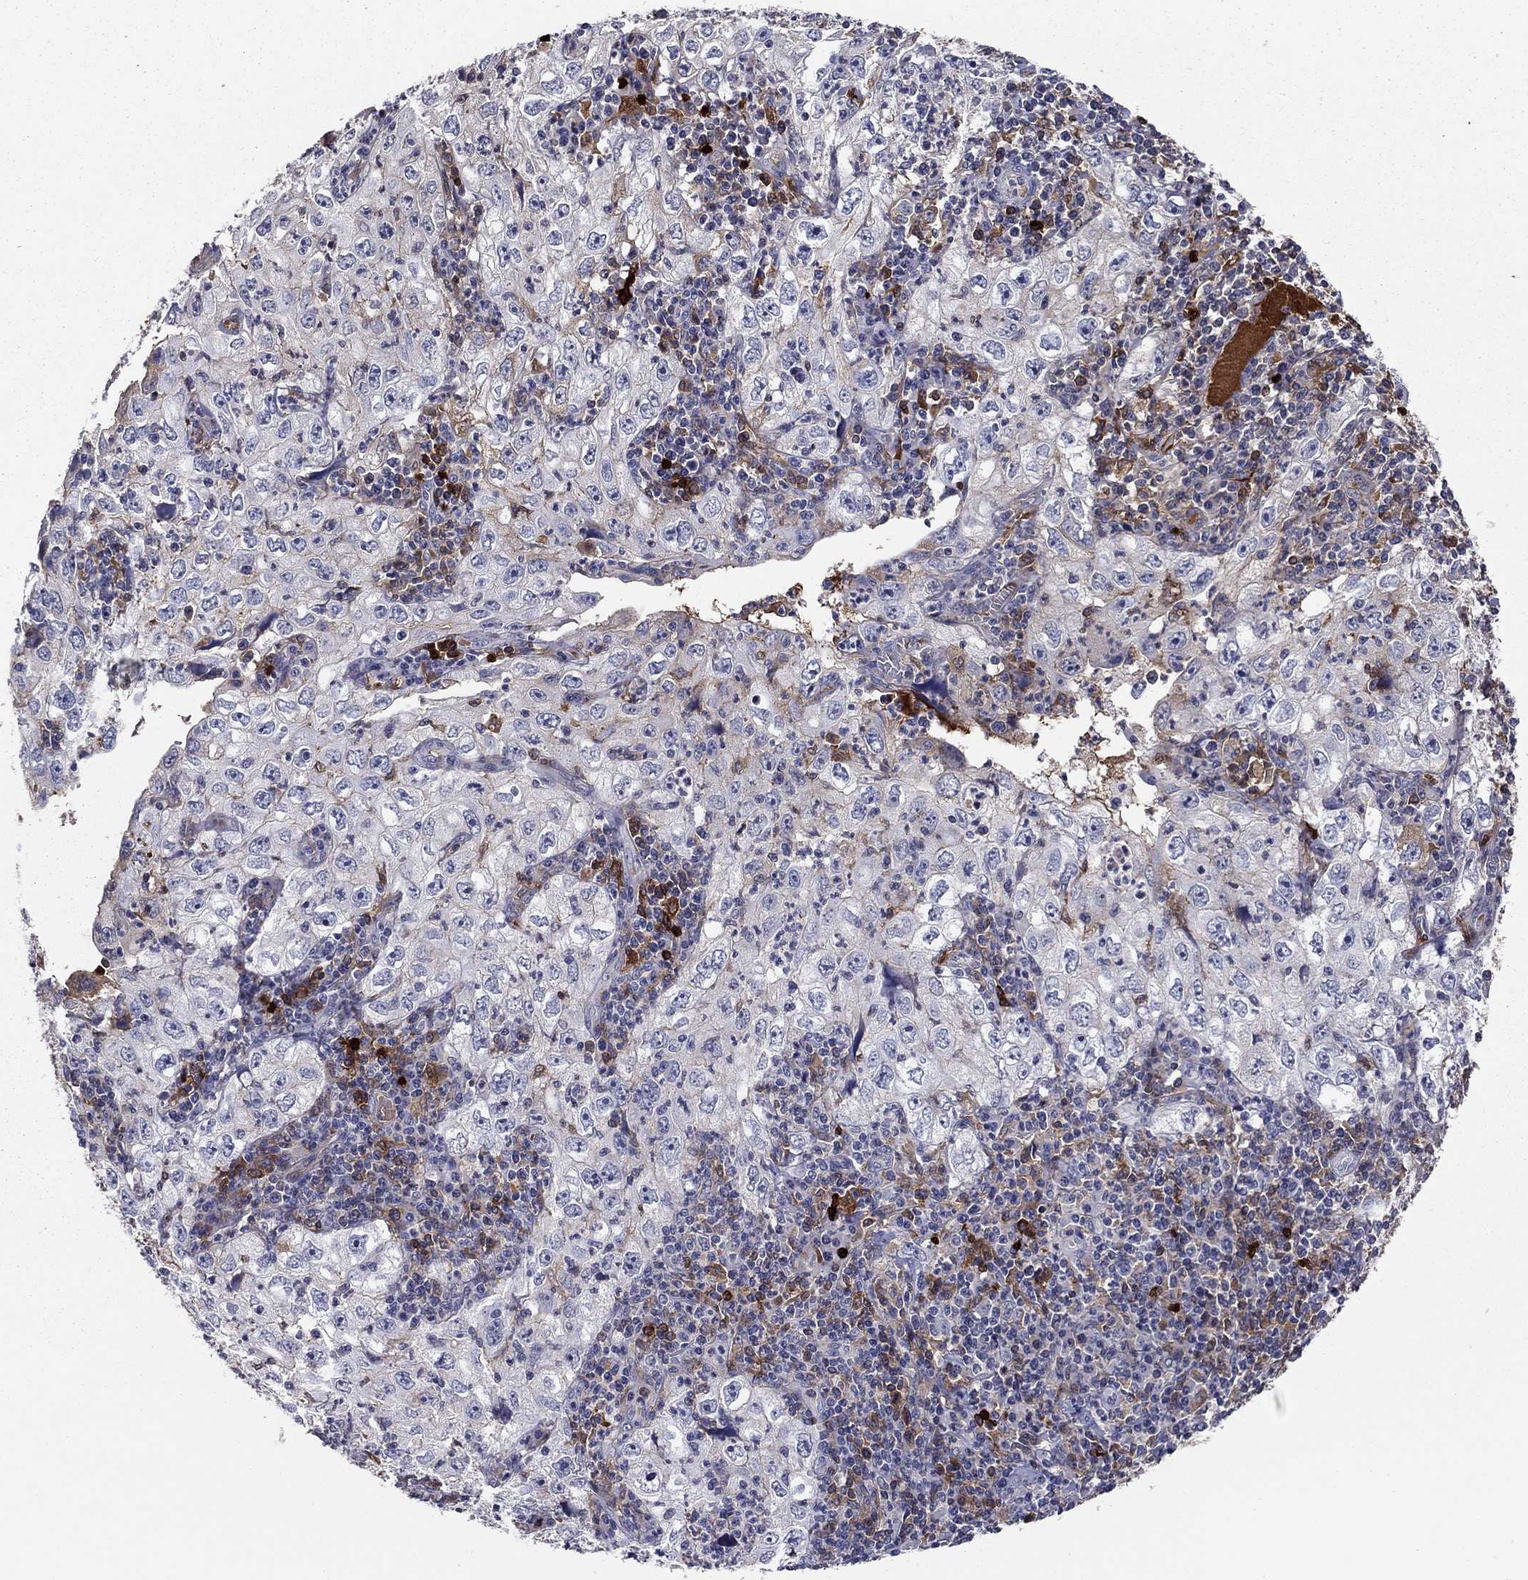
{"staining": {"intensity": "moderate", "quantity": "<25%", "location": "cytoplasmic/membranous"}, "tissue": "cervical cancer", "cell_type": "Tumor cells", "image_type": "cancer", "snomed": [{"axis": "morphology", "description": "Squamous cell carcinoma, NOS"}, {"axis": "topography", "description": "Cervix"}], "caption": "DAB (3,3'-diaminobenzidine) immunohistochemical staining of human squamous cell carcinoma (cervical) exhibits moderate cytoplasmic/membranous protein positivity in approximately <25% of tumor cells.", "gene": "HPX", "patient": {"sex": "female", "age": 24}}